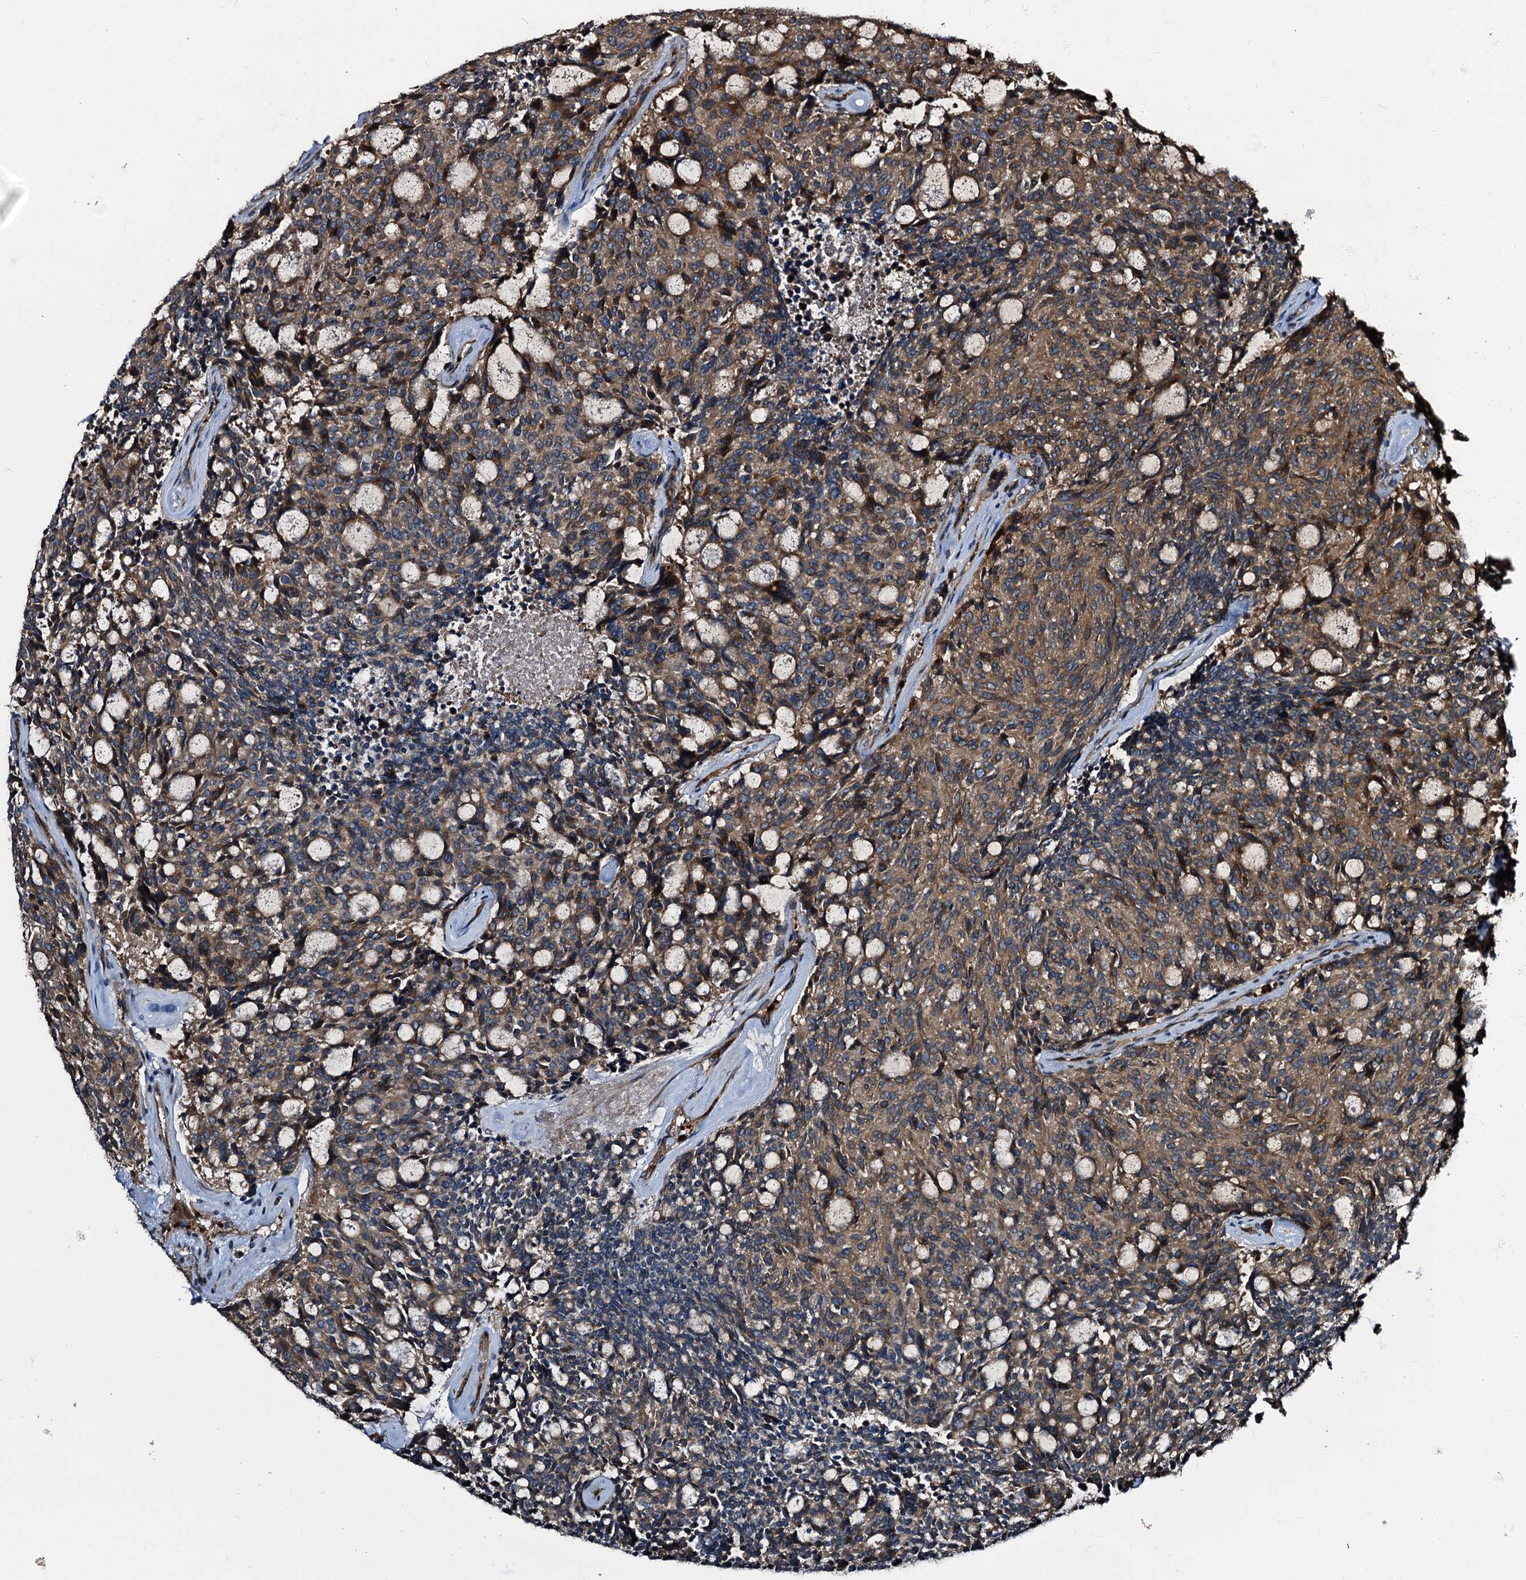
{"staining": {"intensity": "moderate", "quantity": ">75%", "location": "cytoplasmic/membranous"}, "tissue": "carcinoid", "cell_type": "Tumor cells", "image_type": "cancer", "snomed": [{"axis": "morphology", "description": "Carcinoid, malignant, NOS"}, {"axis": "topography", "description": "Pancreas"}], "caption": "Immunohistochemistry of human carcinoid reveals medium levels of moderate cytoplasmic/membranous expression in about >75% of tumor cells.", "gene": "PEX5", "patient": {"sex": "female", "age": 54}}